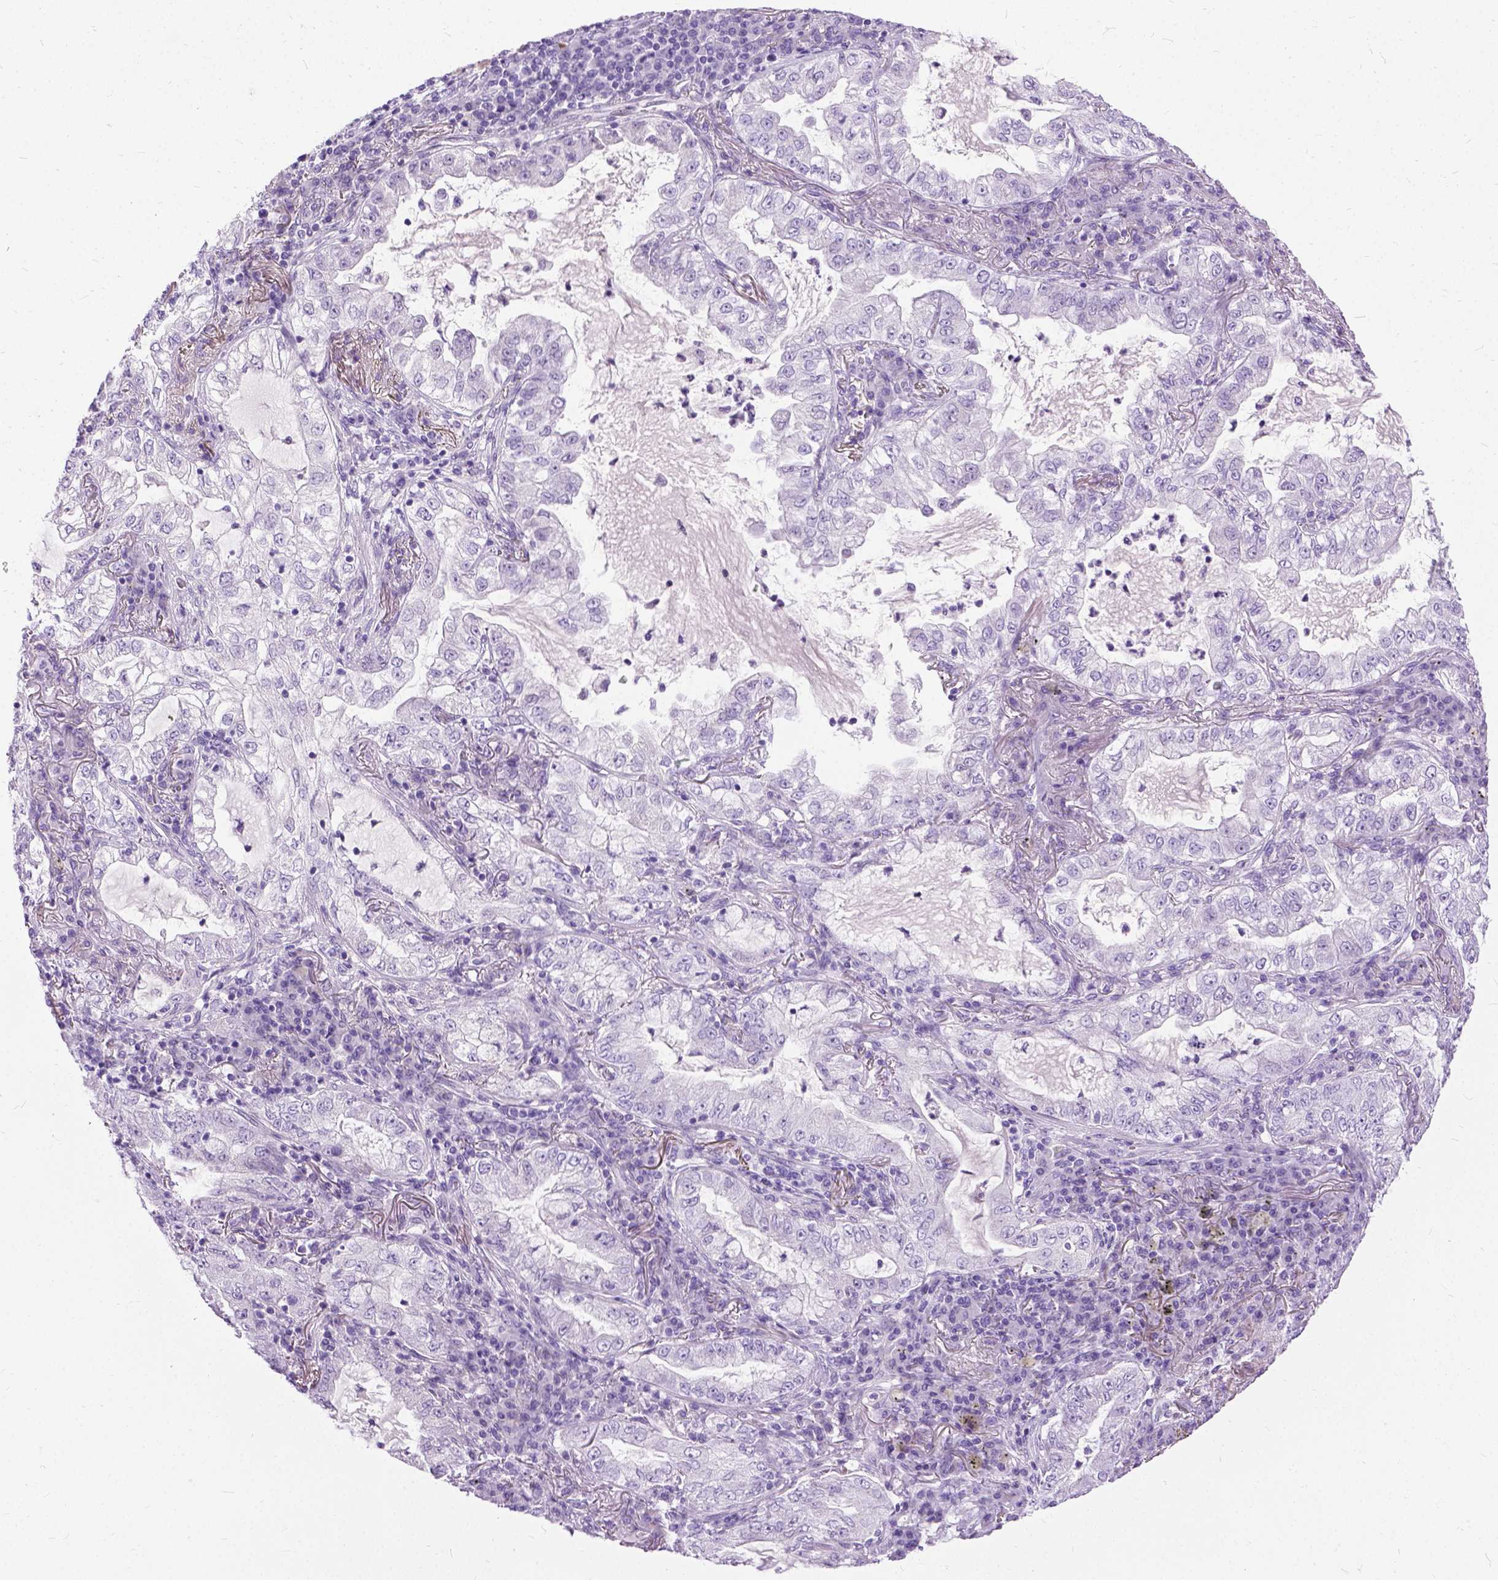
{"staining": {"intensity": "negative", "quantity": "none", "location": "none"}, "tissue": "lung cancer", "cell_type": "Tumor cells", "image_type": "cancer", "snomed": [{"axis": "morphology", "description": "Adenocarcinoma, NOS"}, {"axis": "topography", "description": "Lung"}], "caption": "IHC photomicrograph of adenocarcinoma (lung) stained for a protein (brown), which shows no expression in tumor cells.", "gene": "PROB1", "patient": {"sex": "female", "age": 73}}